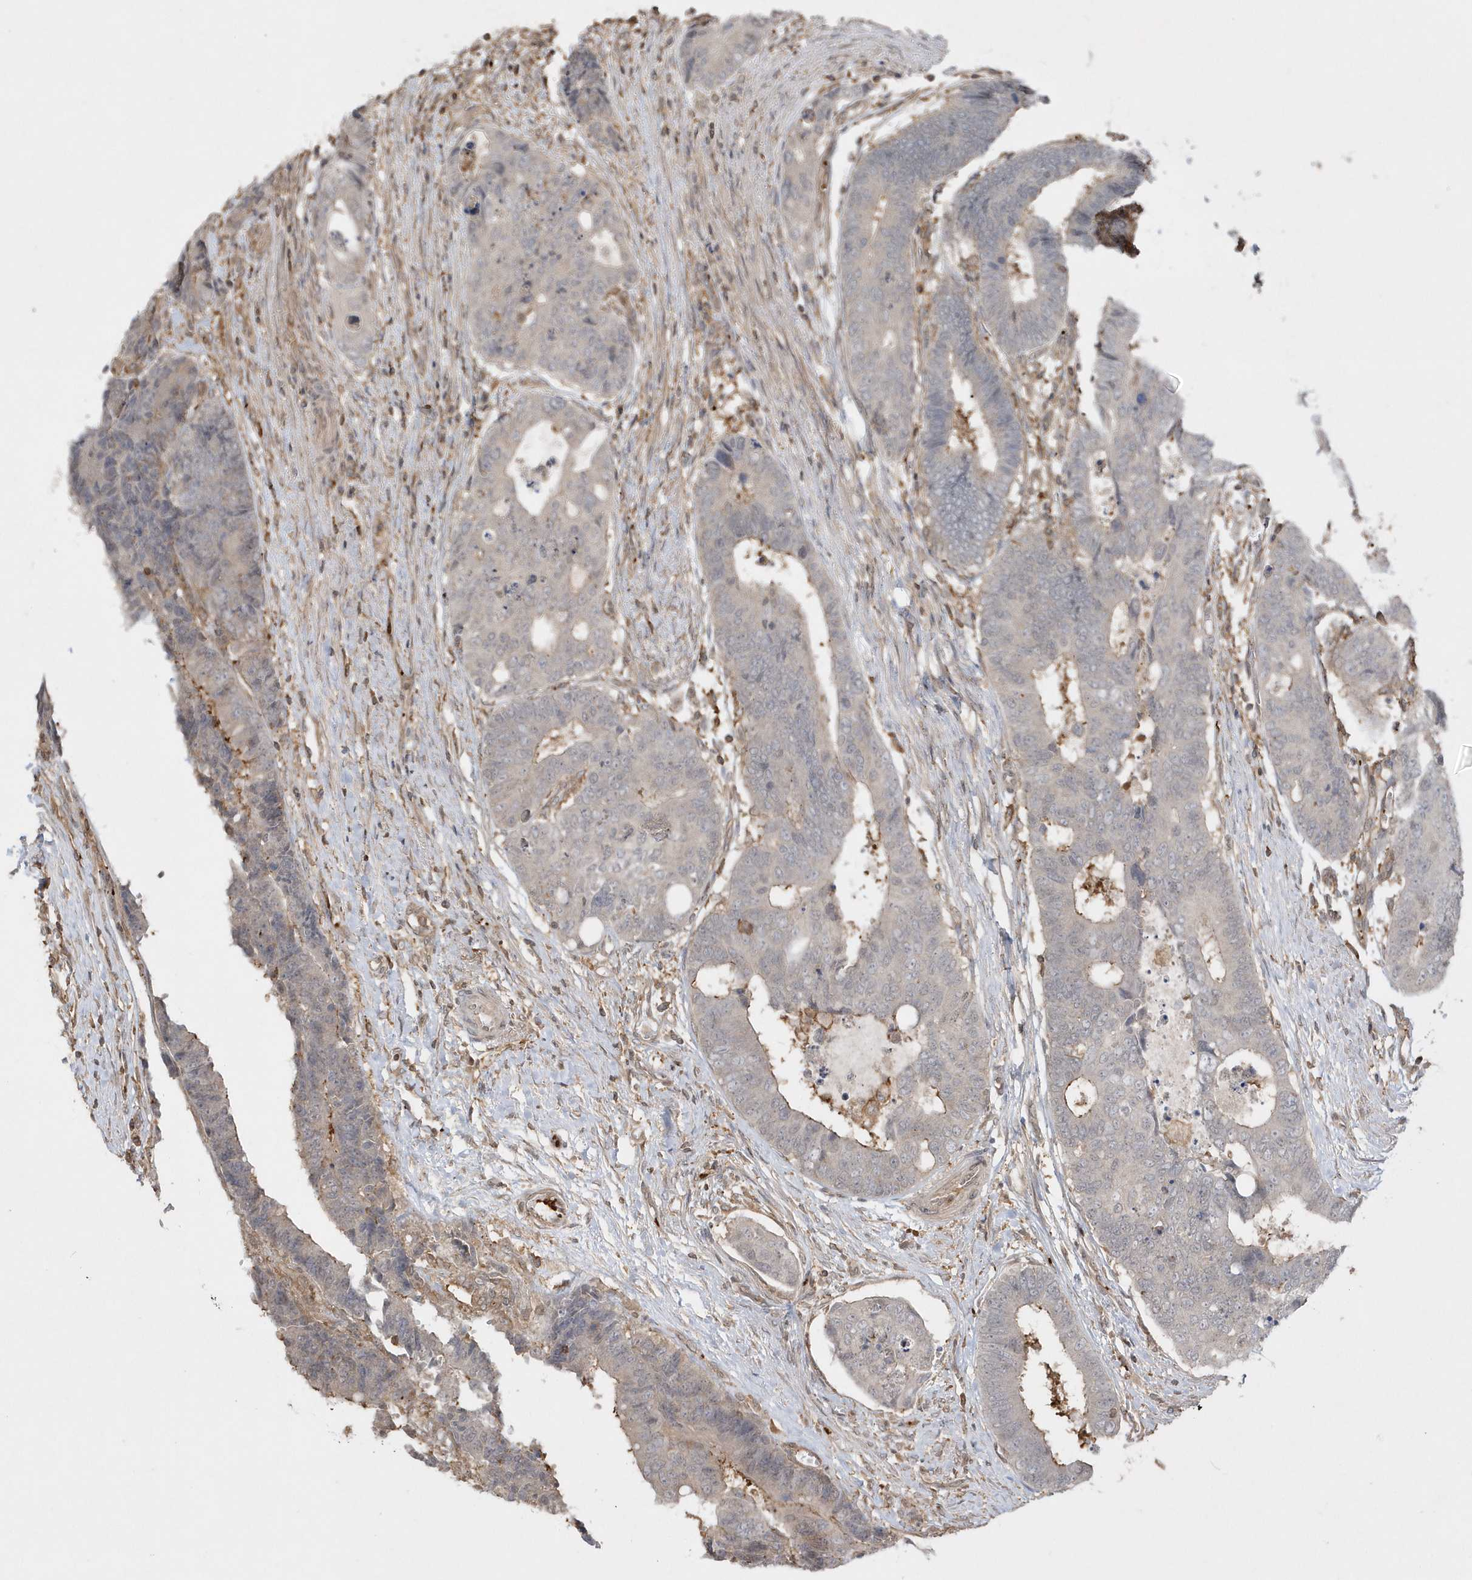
{"staining": {"intensity": "negative", "quantity": "none", "location": "none"}, "tissue": "colorectal cancer", "cell_type": "Tumor cells", "image_type": "cancer", "snomed": [{"axis": "morphology", "description": "Adenocarcinoma, NOS"}, {"axis": "topography", "description": "Rectum"}], "caption": "Tumor cells are negative for protein expression in human adenocarcinoma (colorectal). (DAB immunohistochemistry, high magnification).", "gene": "BSN", "patient": {"sex": "male", "age": 84}}